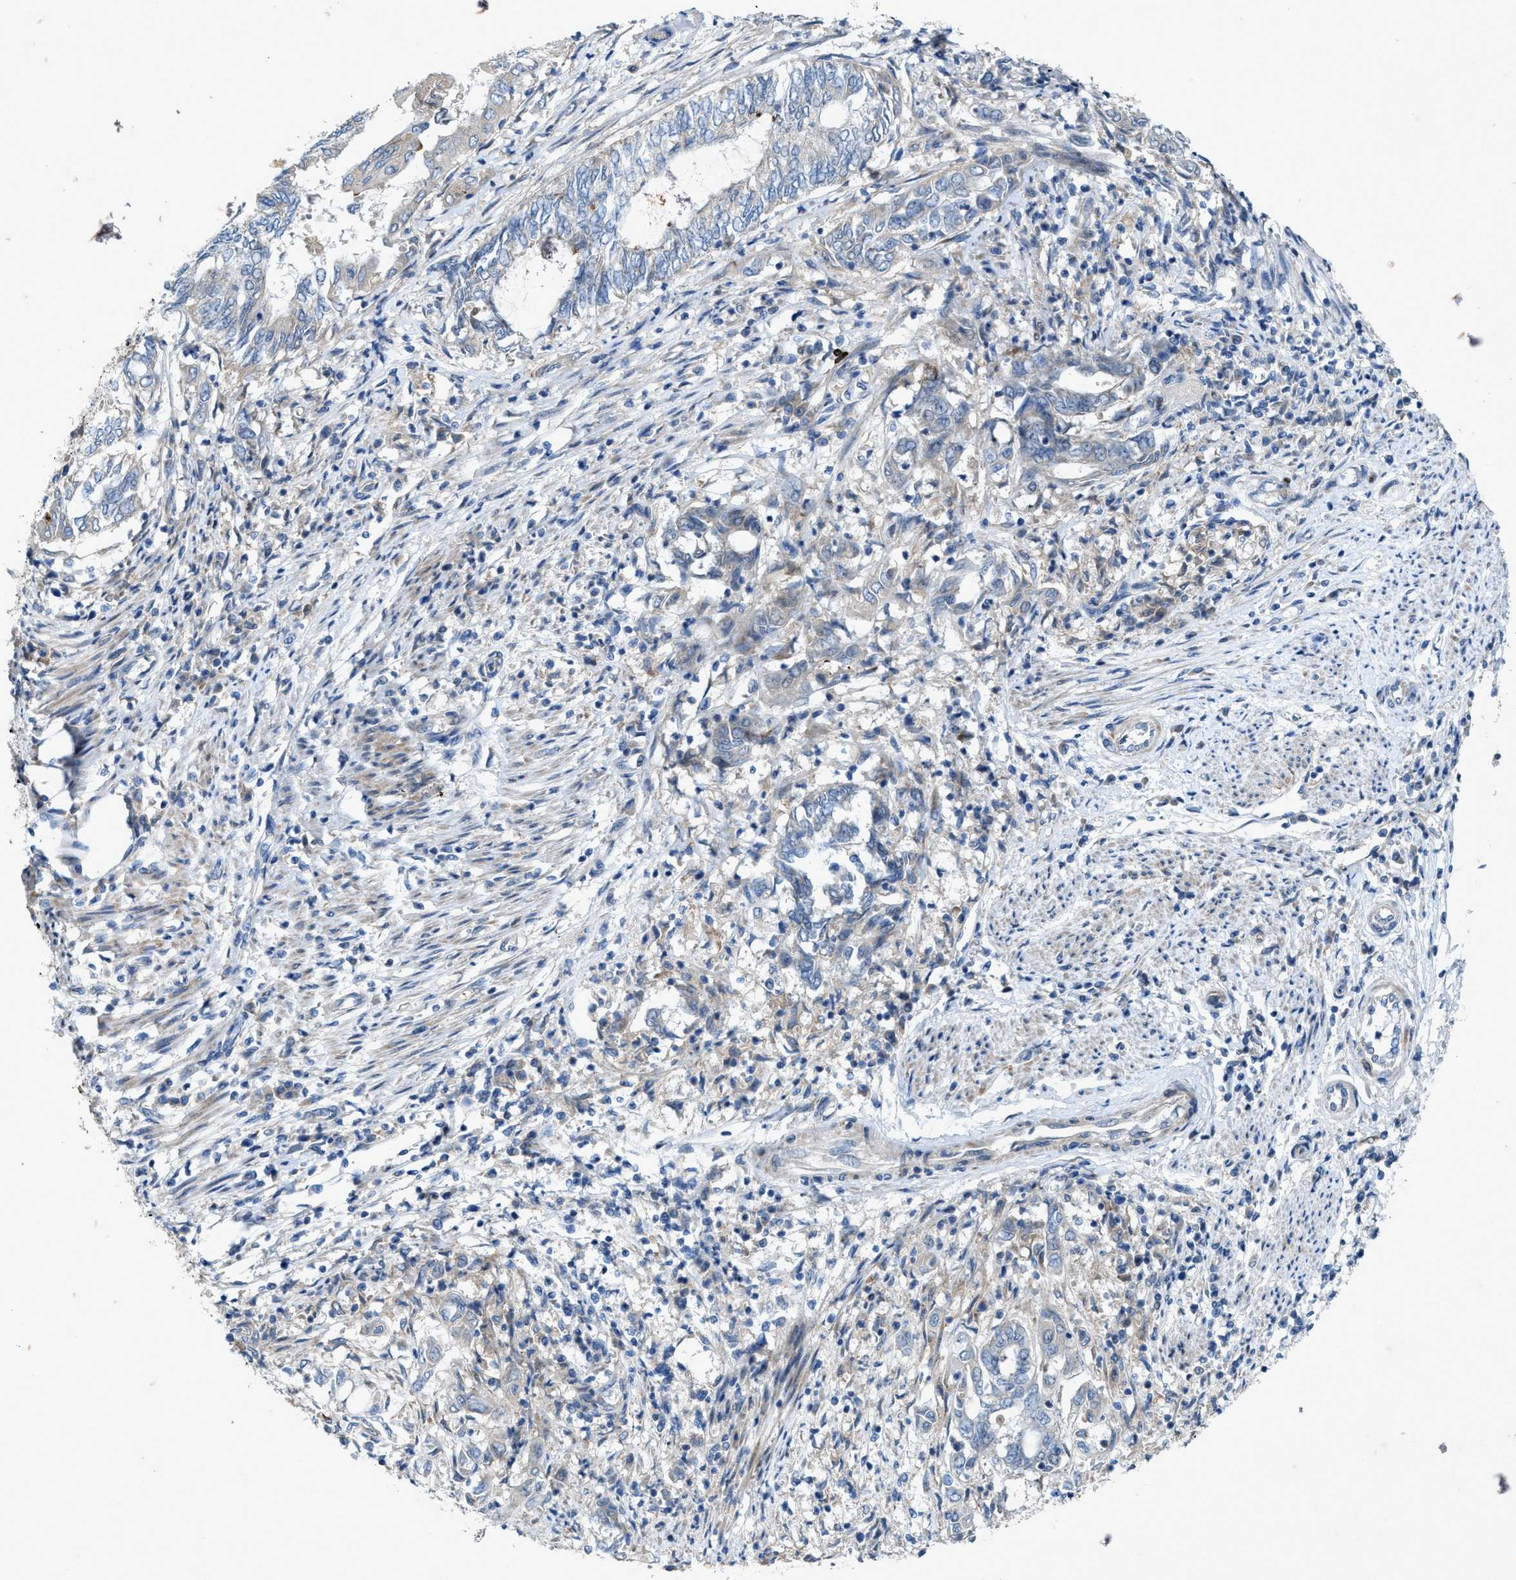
{"staining": {"intensity": "strong", "quantity": "<25%", "location": "cytoplasmic/membranous"}, "tissue": "endometrial cancer", "cell_type": "Tumor cells", "image_type": "cancer", "snomed": [{"axis": "morphology", "description": "Adenocarcinoma, NOS"}, {"axis": "topography", "description": "Uterus"}, {"axis": "topography", "description": "Endometrium"}], "caption": "Protein expression analysis of endometrial cancer reveals strong cytoplasmic/membranous staining in approximately <25% of tumor cells.", "gene": "URGCP", "patient": {"sex": "female", "age": 70}}